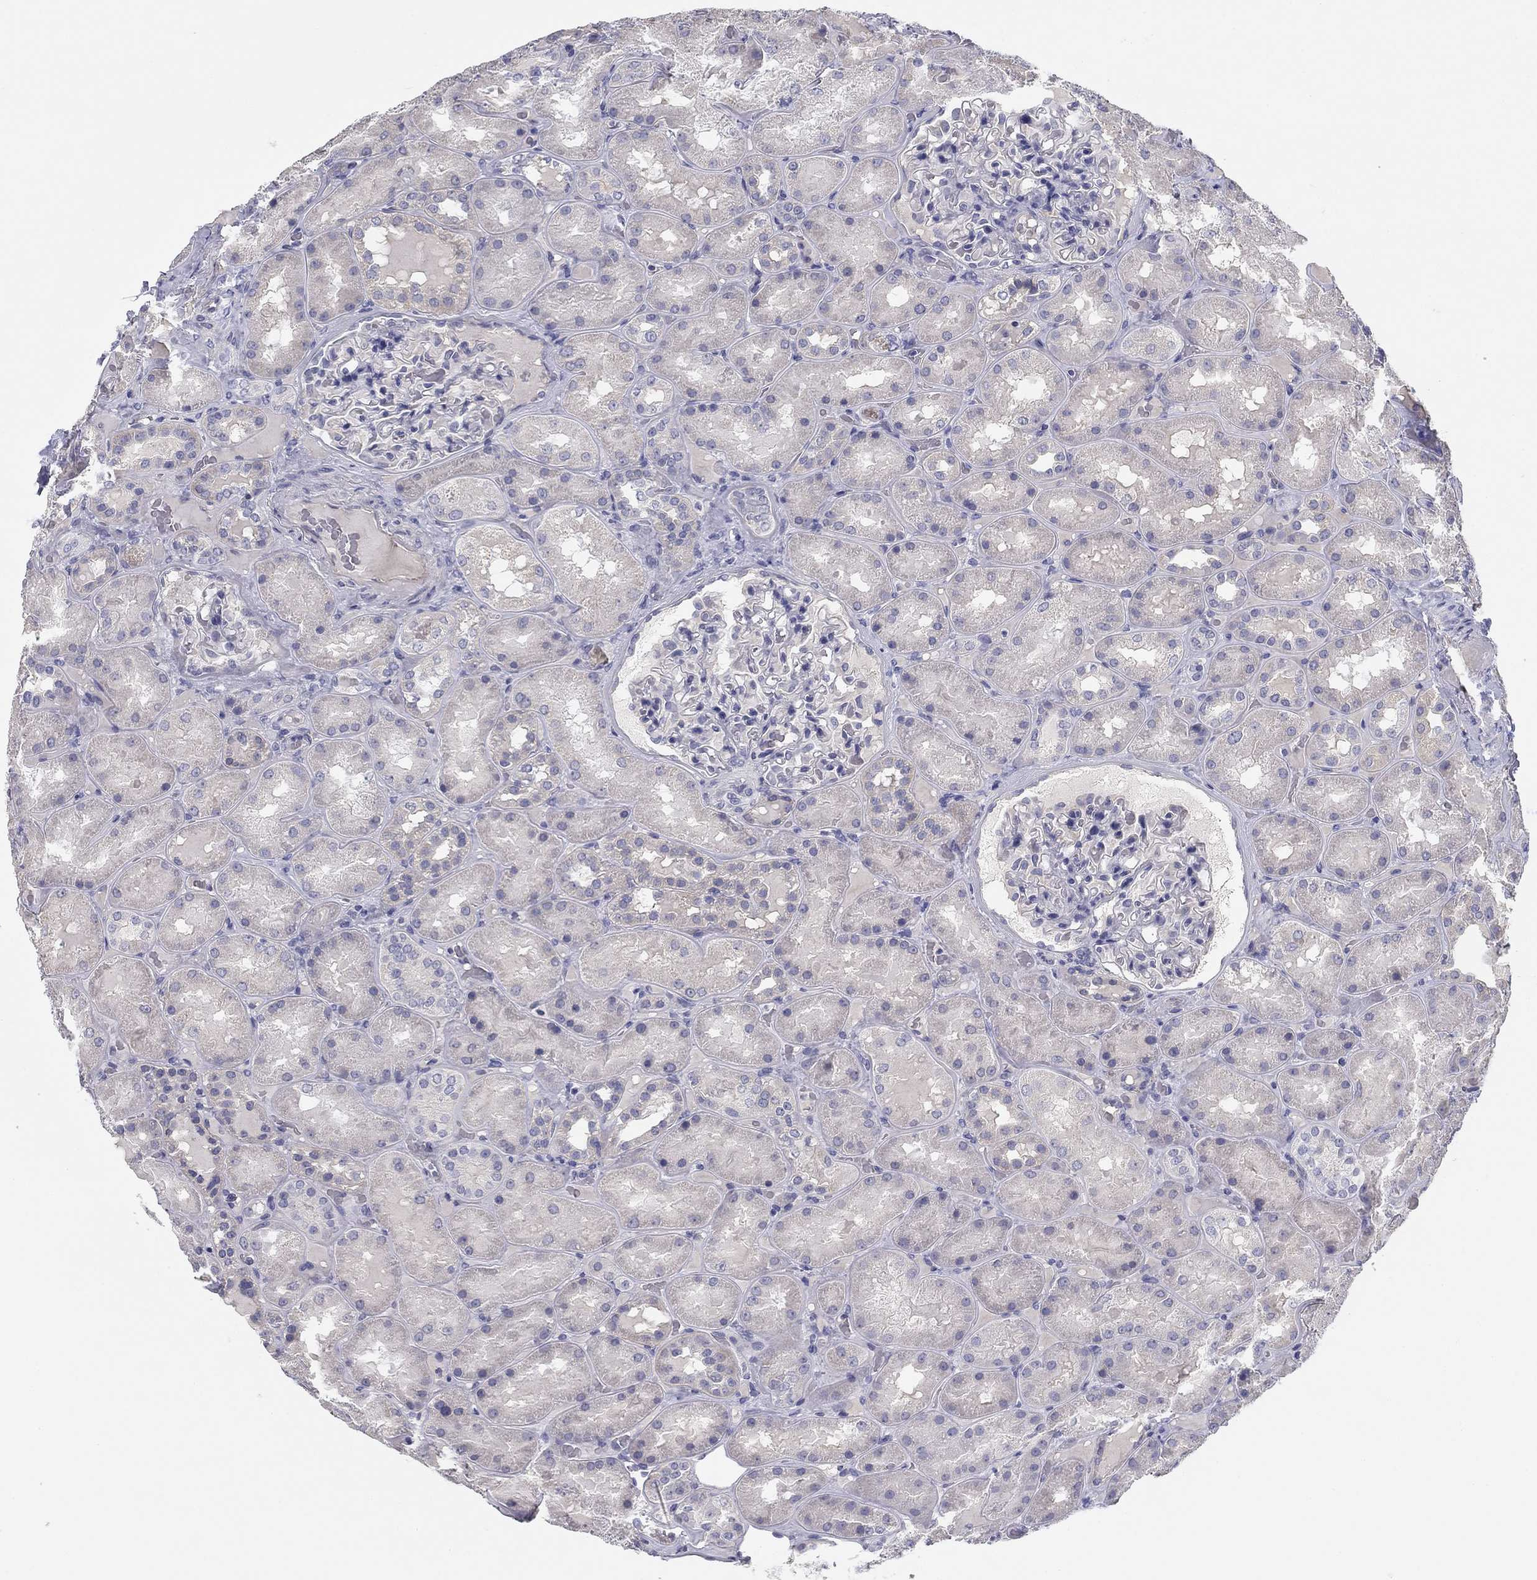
{"staining": {"intensity": "negative", "quantity": "none", "location": "none"}, "tissue": "kidney", "cell_type": "Cells in glomeruli", "image_type": "normal", "snomed": [{"axis": "morphology", "description": "Normal tissue, NOS"}, {"axis": "topography", "description": "Kidney"}], "caption": "This is an immunohistochemistry (IHC) micrograph of unremarkable kidney. There is no positivity in cells in glomeruli.", "gene": "SEPTIN3", "patient": {"sex": "male", "age": 73}}